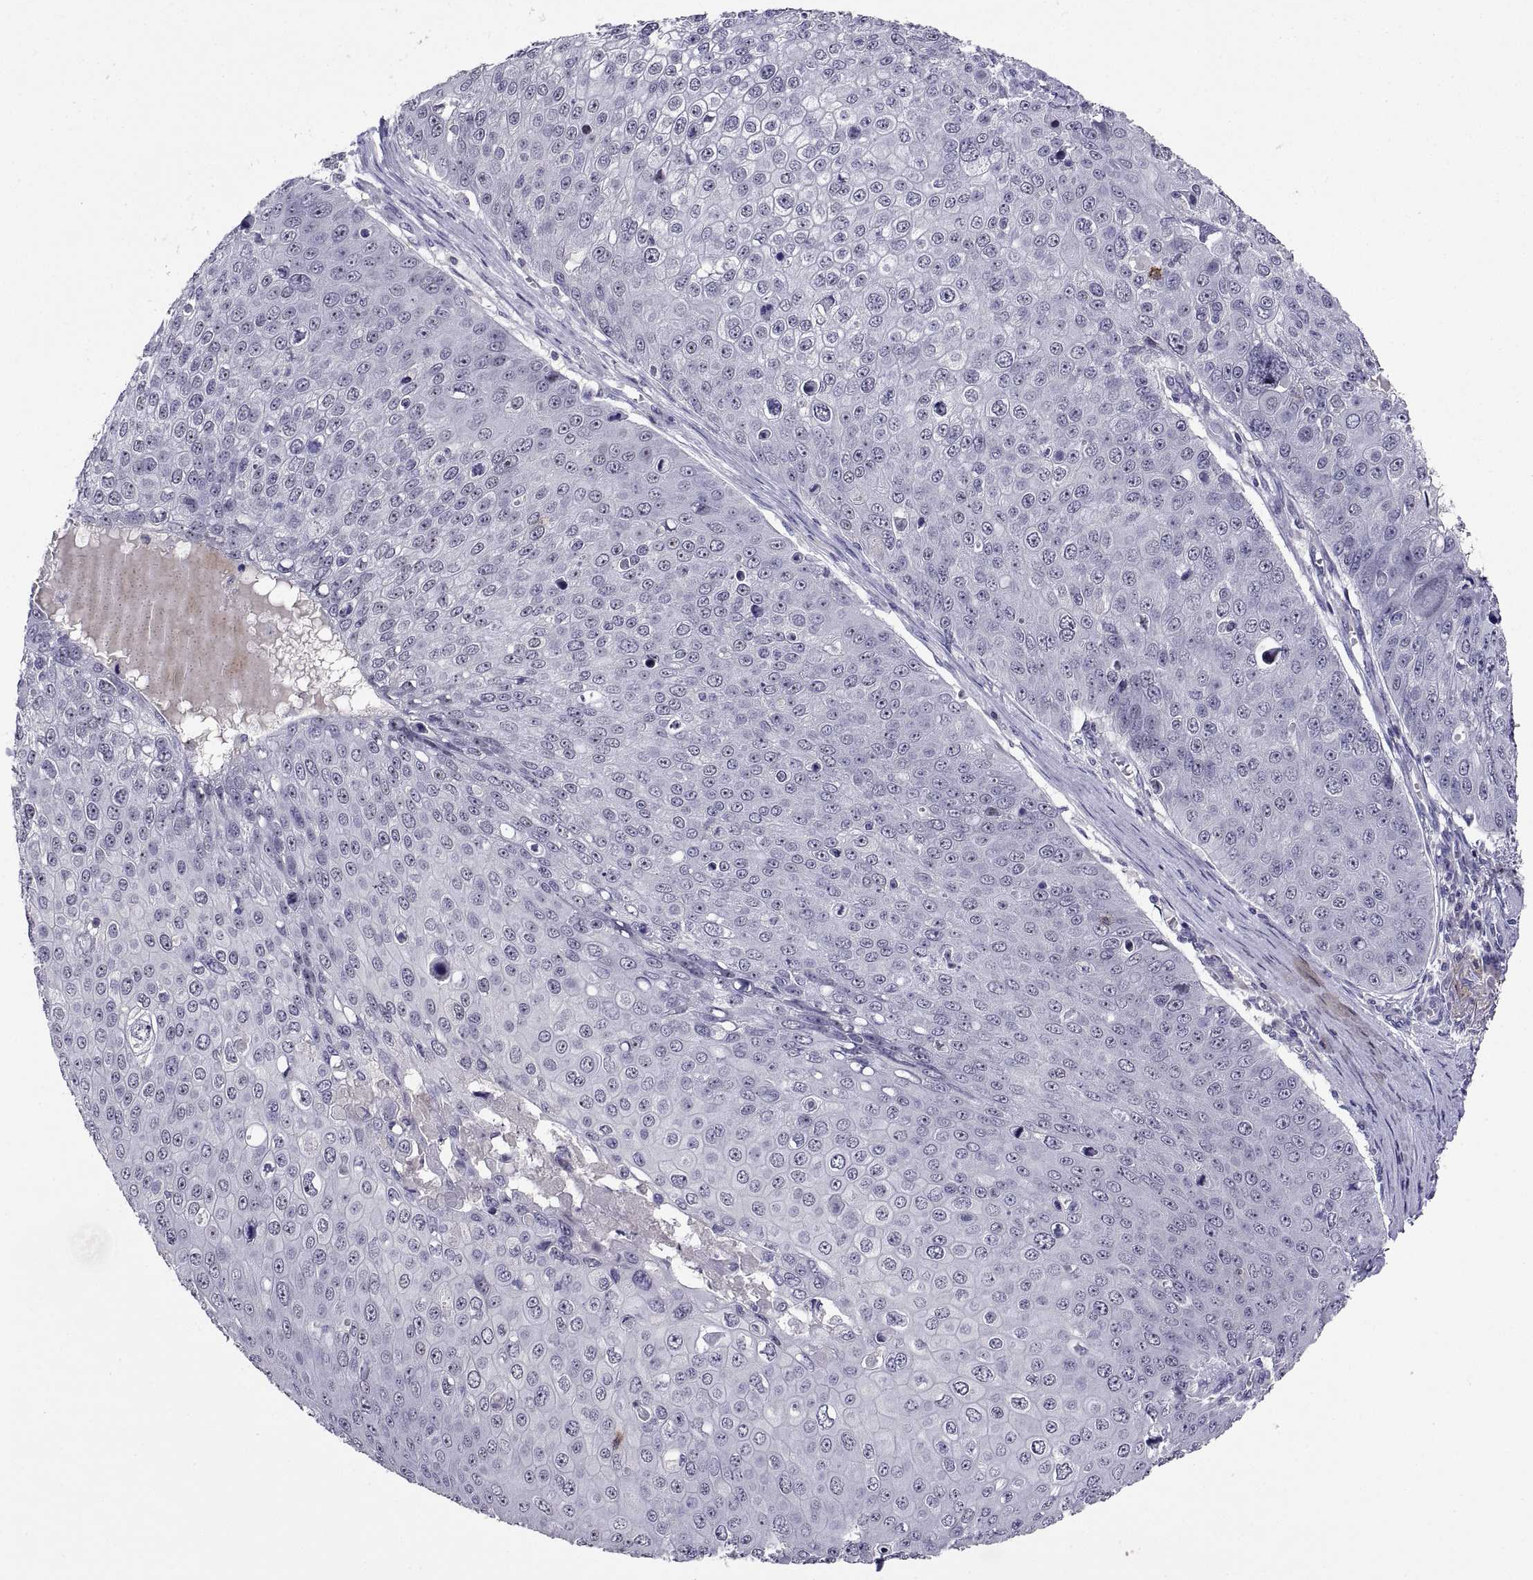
{"staining": {"intensity": "negative", "quantity": "none", "location": "none"}, "tissue": "skin cancer", "cell_type": "Tumor cells", "image_type": "cancer", "snomed": [{"axis": "morphology", "description": "Squamous cell carcinoma, NOS"}, {"axis": "topography", "description": "Skin"}], "caption": "IHC of skin cancer reveals no staining in tumor cells.", "gene": "MS4A1", "patient": {"sex": "male", "age": 71}}